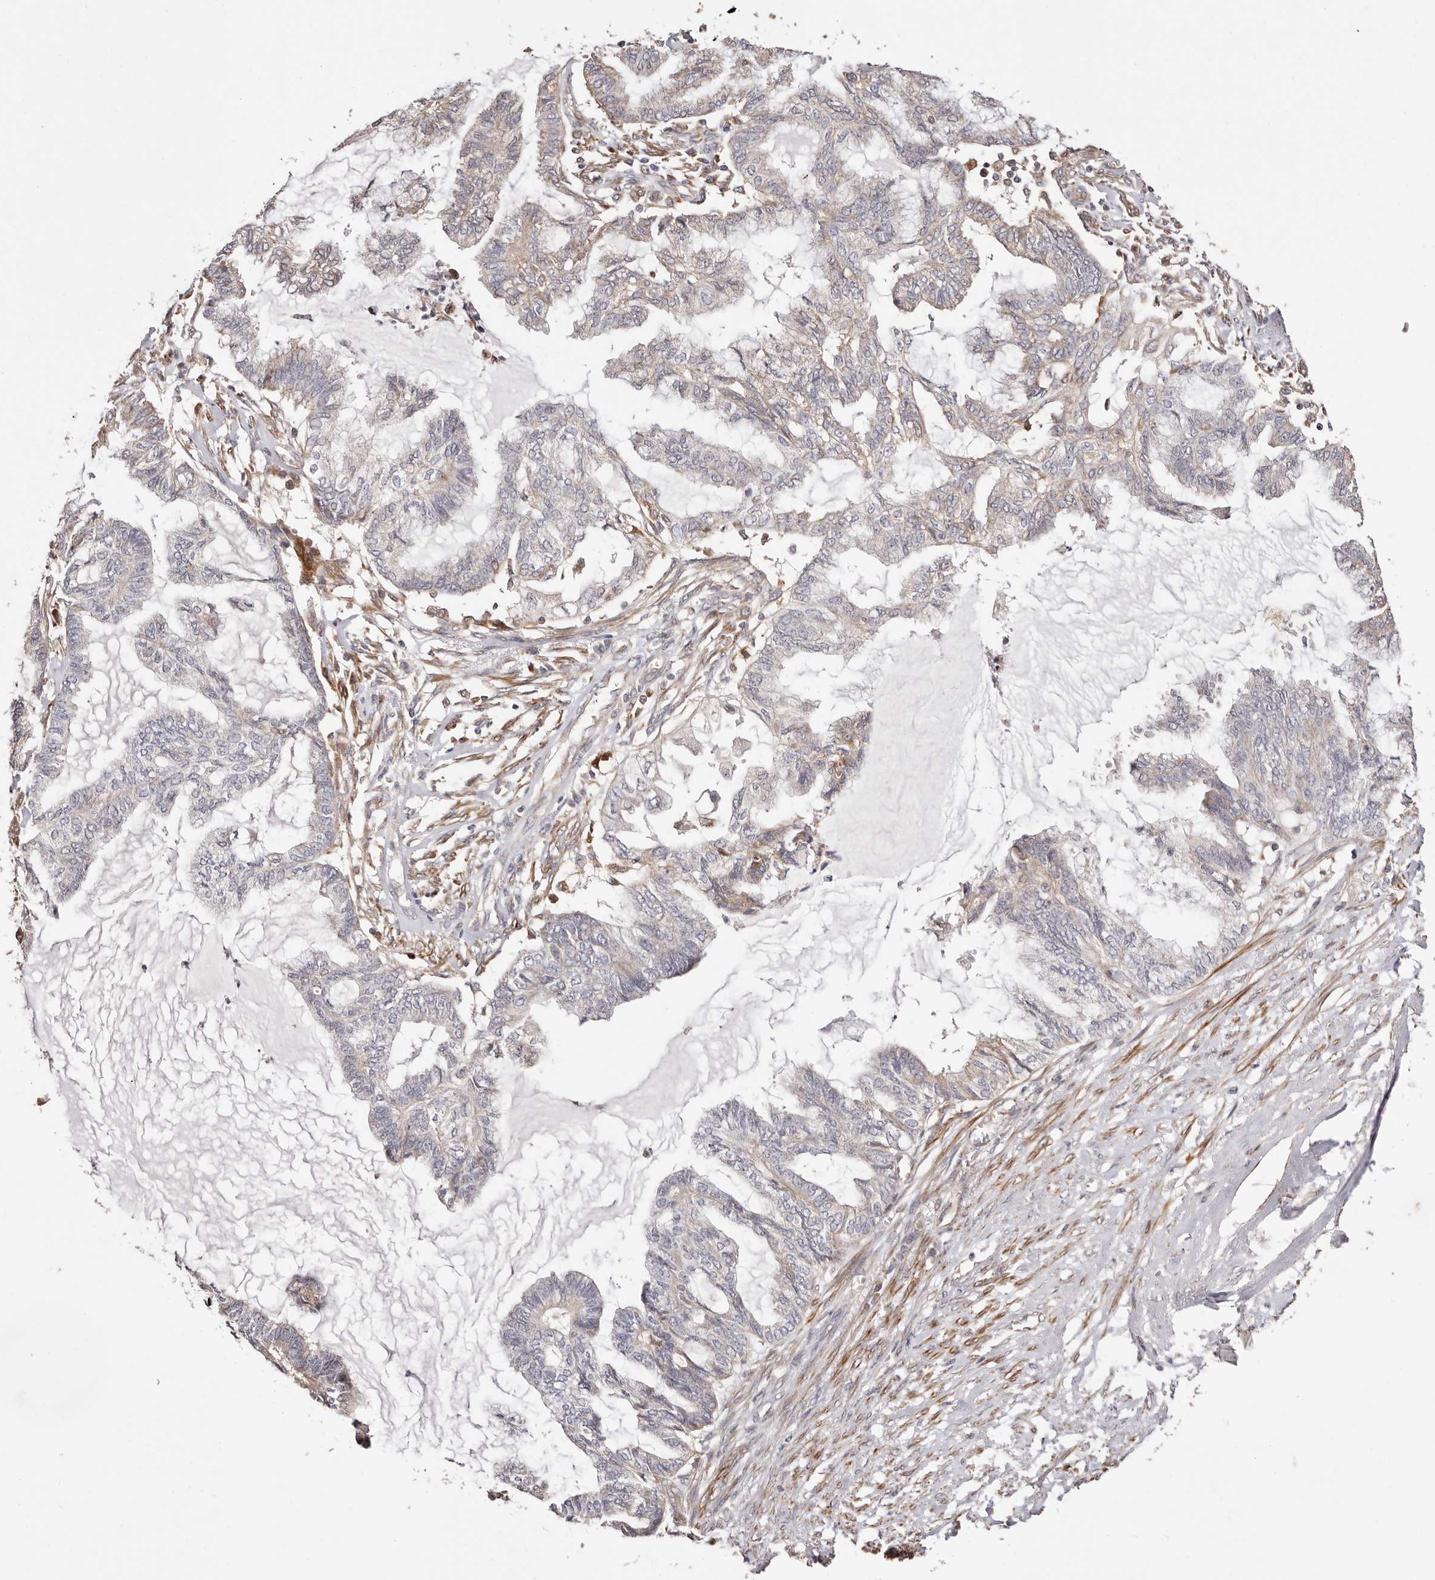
{"staining": {"intensity": "weak", "quantity": "25%-75%", "location": "cytoplasmic/membranous"}, "tissue": "endometrial cancer", "cell_type": "Tumor cells", "image_type": "cancer", "snomed": [{"axis": "morphology", "description": "Adenocarcinoma, NOS"}, {"axis": "topography", "description": "Endometrium"}], "caption": "Brown immunohistochemical staining in human endometrial adenocarcinoma demonstrates weak cytoplasmic/membranous expression in about 25%-75% of tumor cells. Nuclei are stained in blue.", "gene": "MAPK1", "patient": {"sex": "female", "age": 86}}